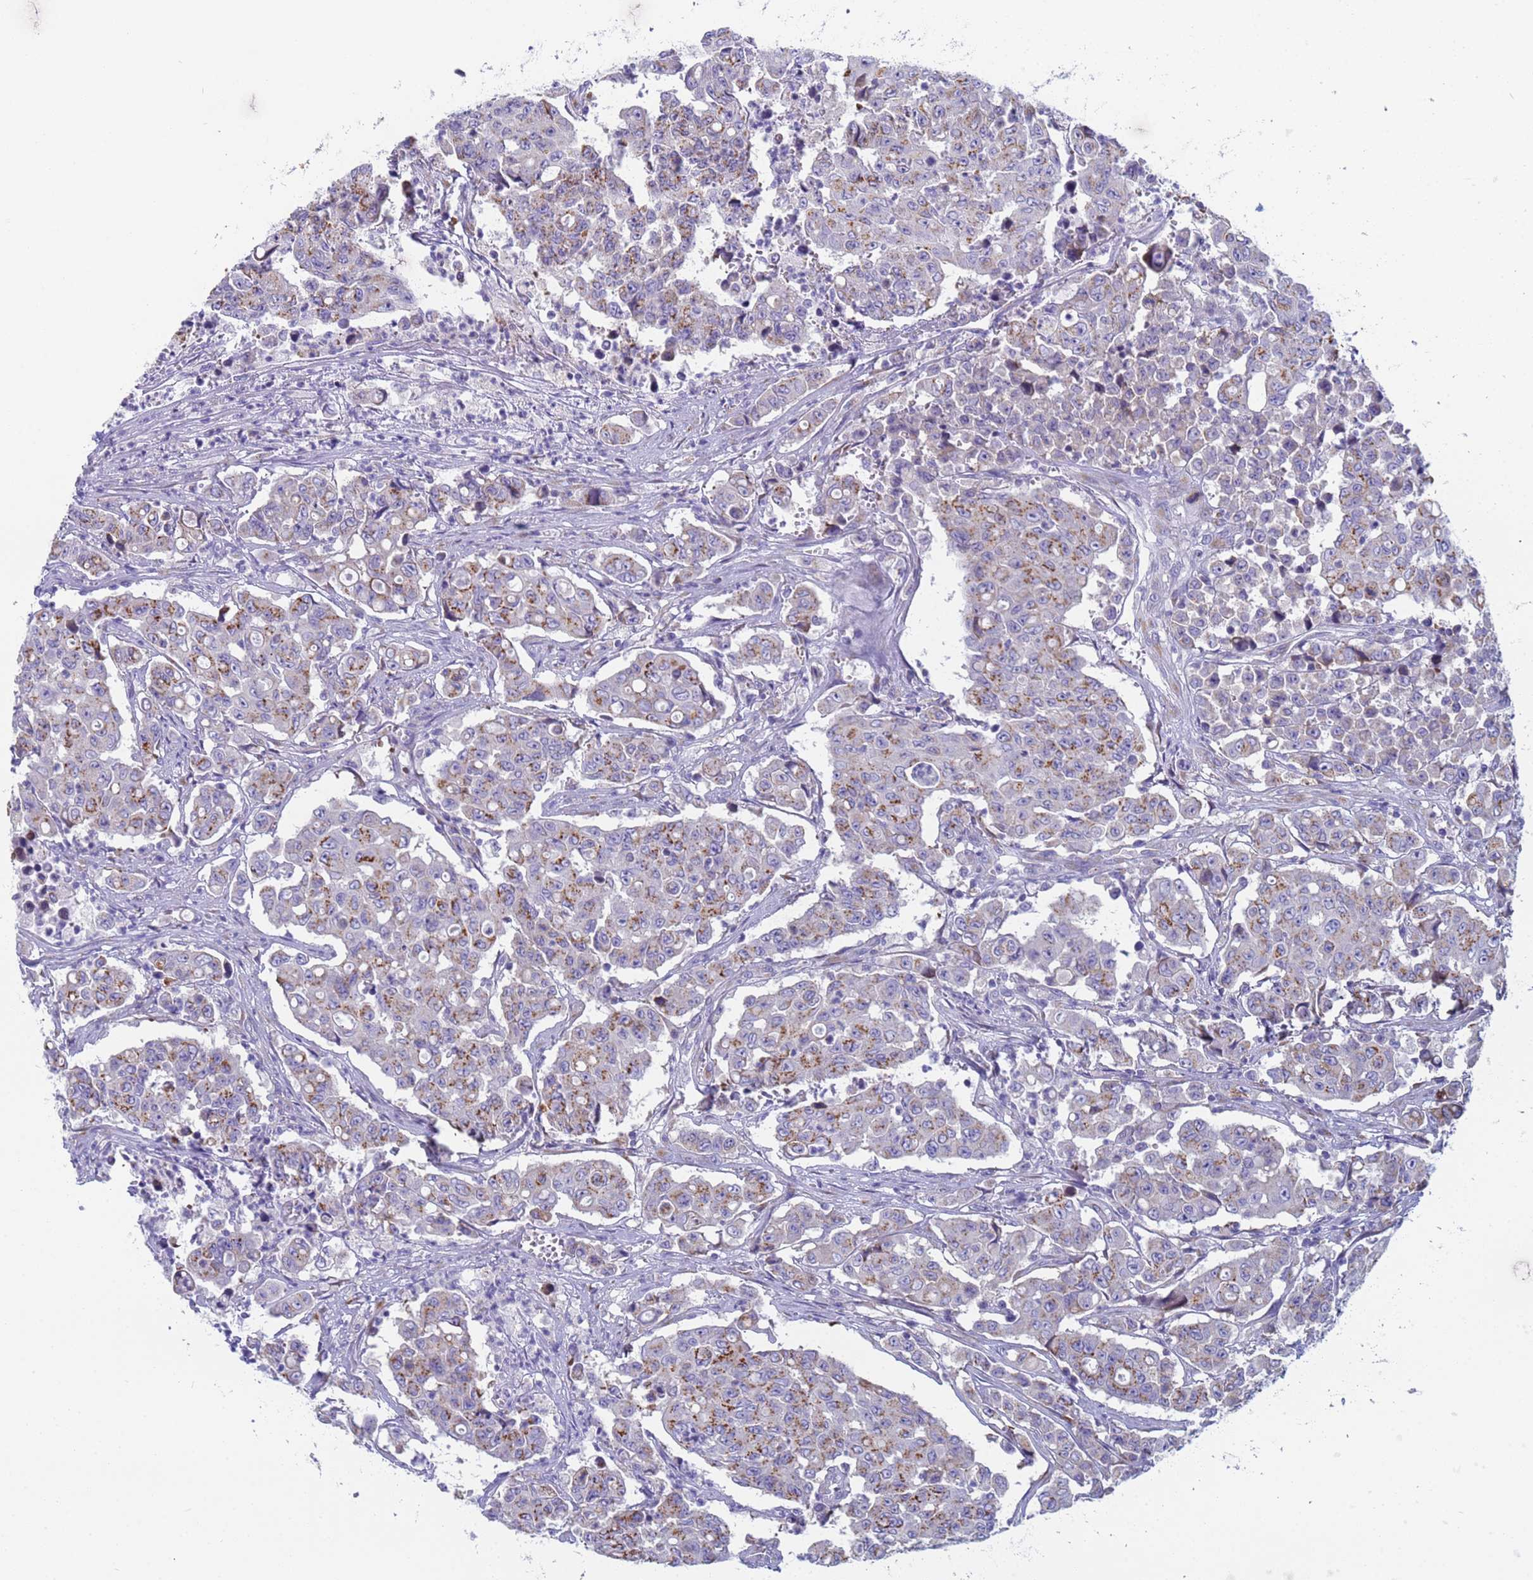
{"staining": {"intensity": "moderate", "quantity": "25%-75%", "location": "cytoplasmic/membranous"}, "tissue": "colorectal cancer", "cell_type": "Tumor cells", "image_type": "cancer", "snomed": [{"axis": "morphology", "description": "Adenocarcinoma, NOS"}, {"axis": "topography", "description": "Colon"}], "caption": "This photomicrograph exhibits colorectal adenocarcinoma stained with IHC to label a protein in brown. The cytoplasmic/membranous of tumor cells show moderate positivity for the protein. Nuclei are counter-stained blue.", "gene": "CR1", "patient": {"sex": "male", "age": 51}}